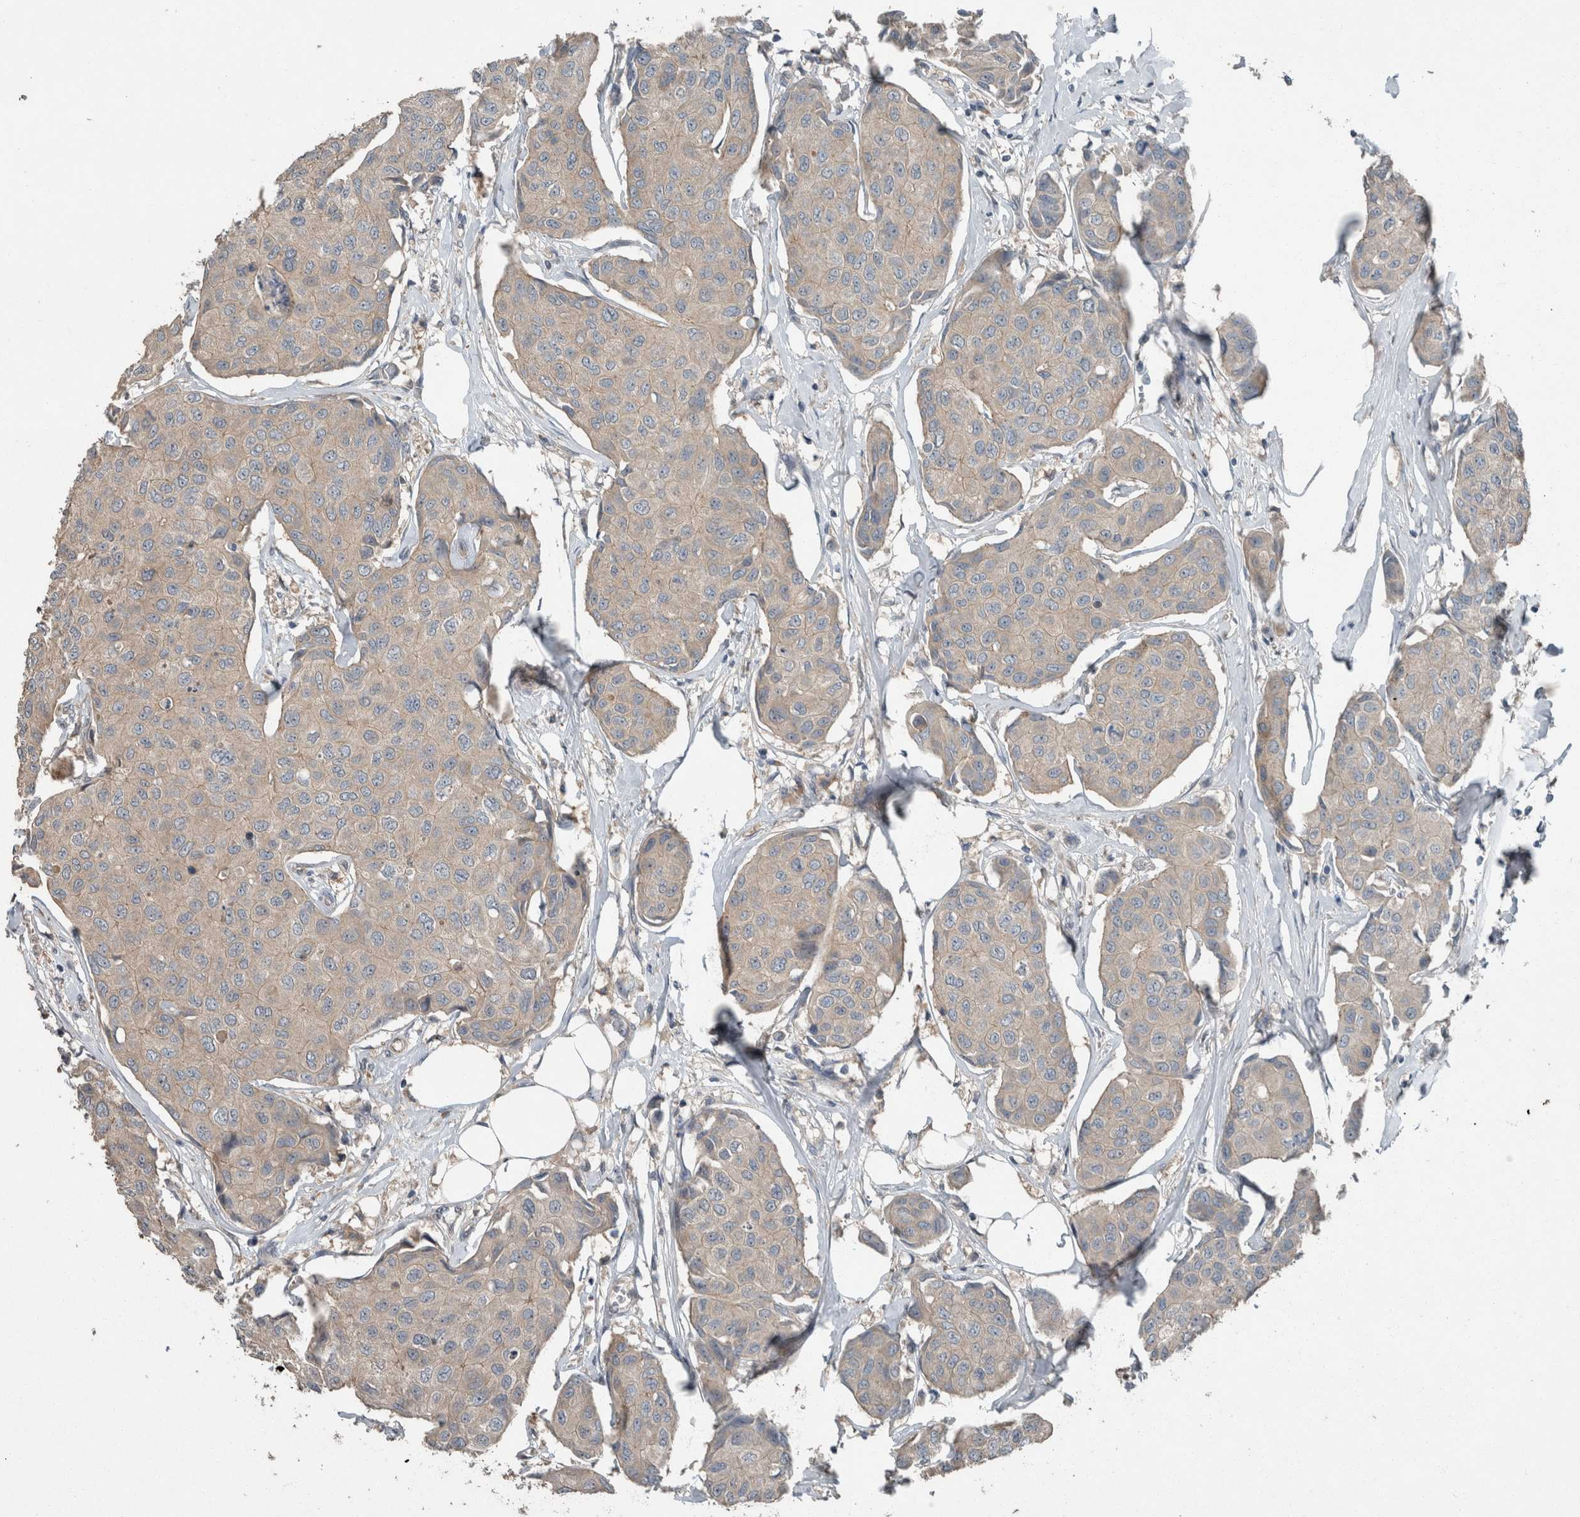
{"staining": {"intensity": "negative", "quantity": "none", "location": "none"}, "tissue": "breast cancer", "cell_type": "Tumor cells", "image_type": "cancer", "snomed": [{"axis": "morphology", "description": "Duct carcinoma"}, {"axis": "topography", "description": "Breast"}], "caption": "IHC image of breast invasive ductal carcinoma stained for a protein (brown), which shows no expression in tumor cells. (DAB (3,3'-diaminobenzidine) immunohistochemistry visualized using brightfield microscopy, high magnification).", "gene": "KNTC1", "patient": {"sex": "female", "age": 80}}